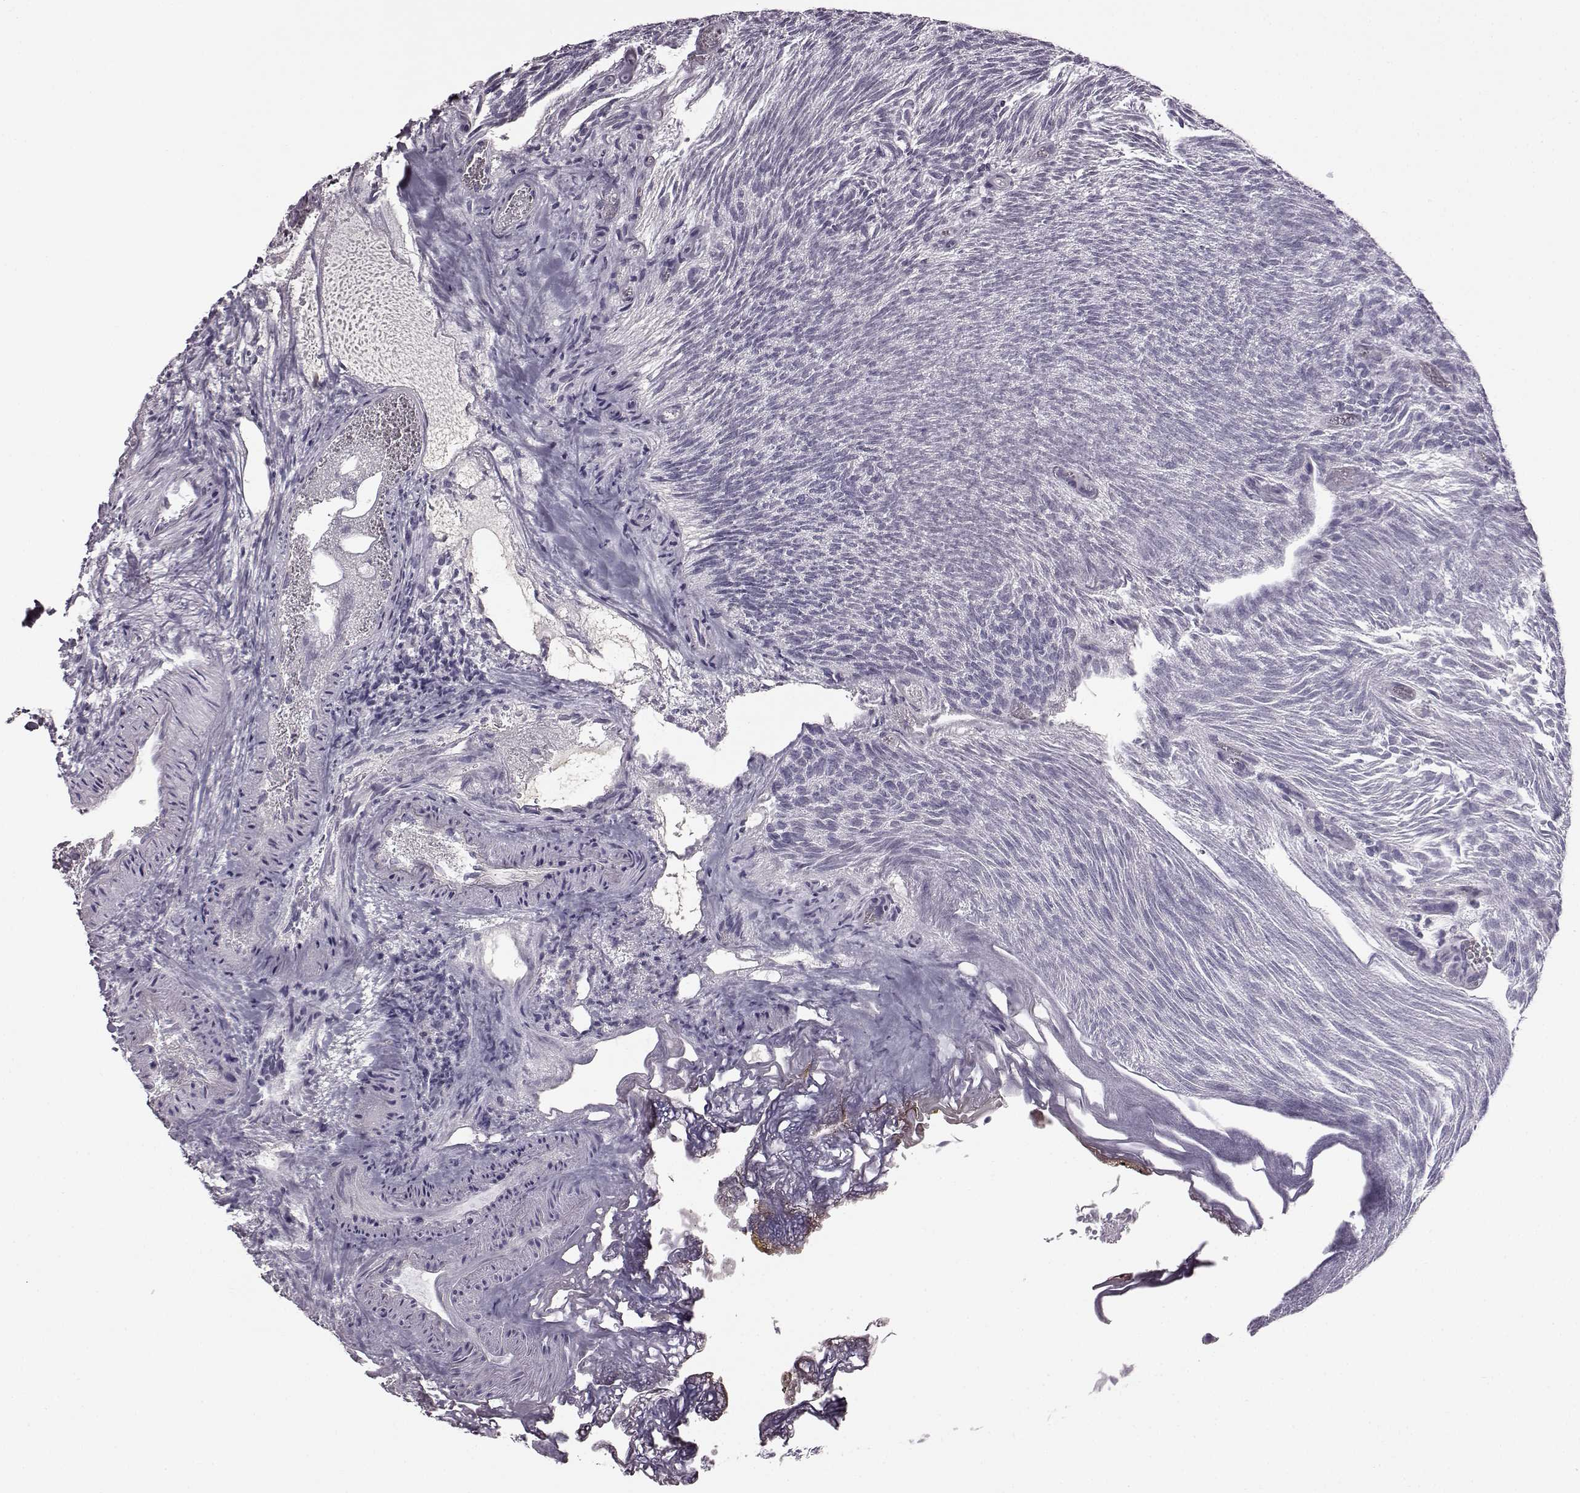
{"staining": {"intensity": "negative", "quantity": "none", "location": "none"}, "tissue": "urothelial cancer", "cell_type": "Tumor cells", "image_type": "cancer", "snomed": [{"axis": "morphology", "description": "Urothelial carcinoma, Low grade"}, {"axis": "topography", "description": "Urinary bladder"}], "caption": "The micrograph displays no significant expression in tumor cells of urothelial carcinoma (low-grade).", "gene": "JSRP1", "patient": {"sex": "male", "age": 77}}